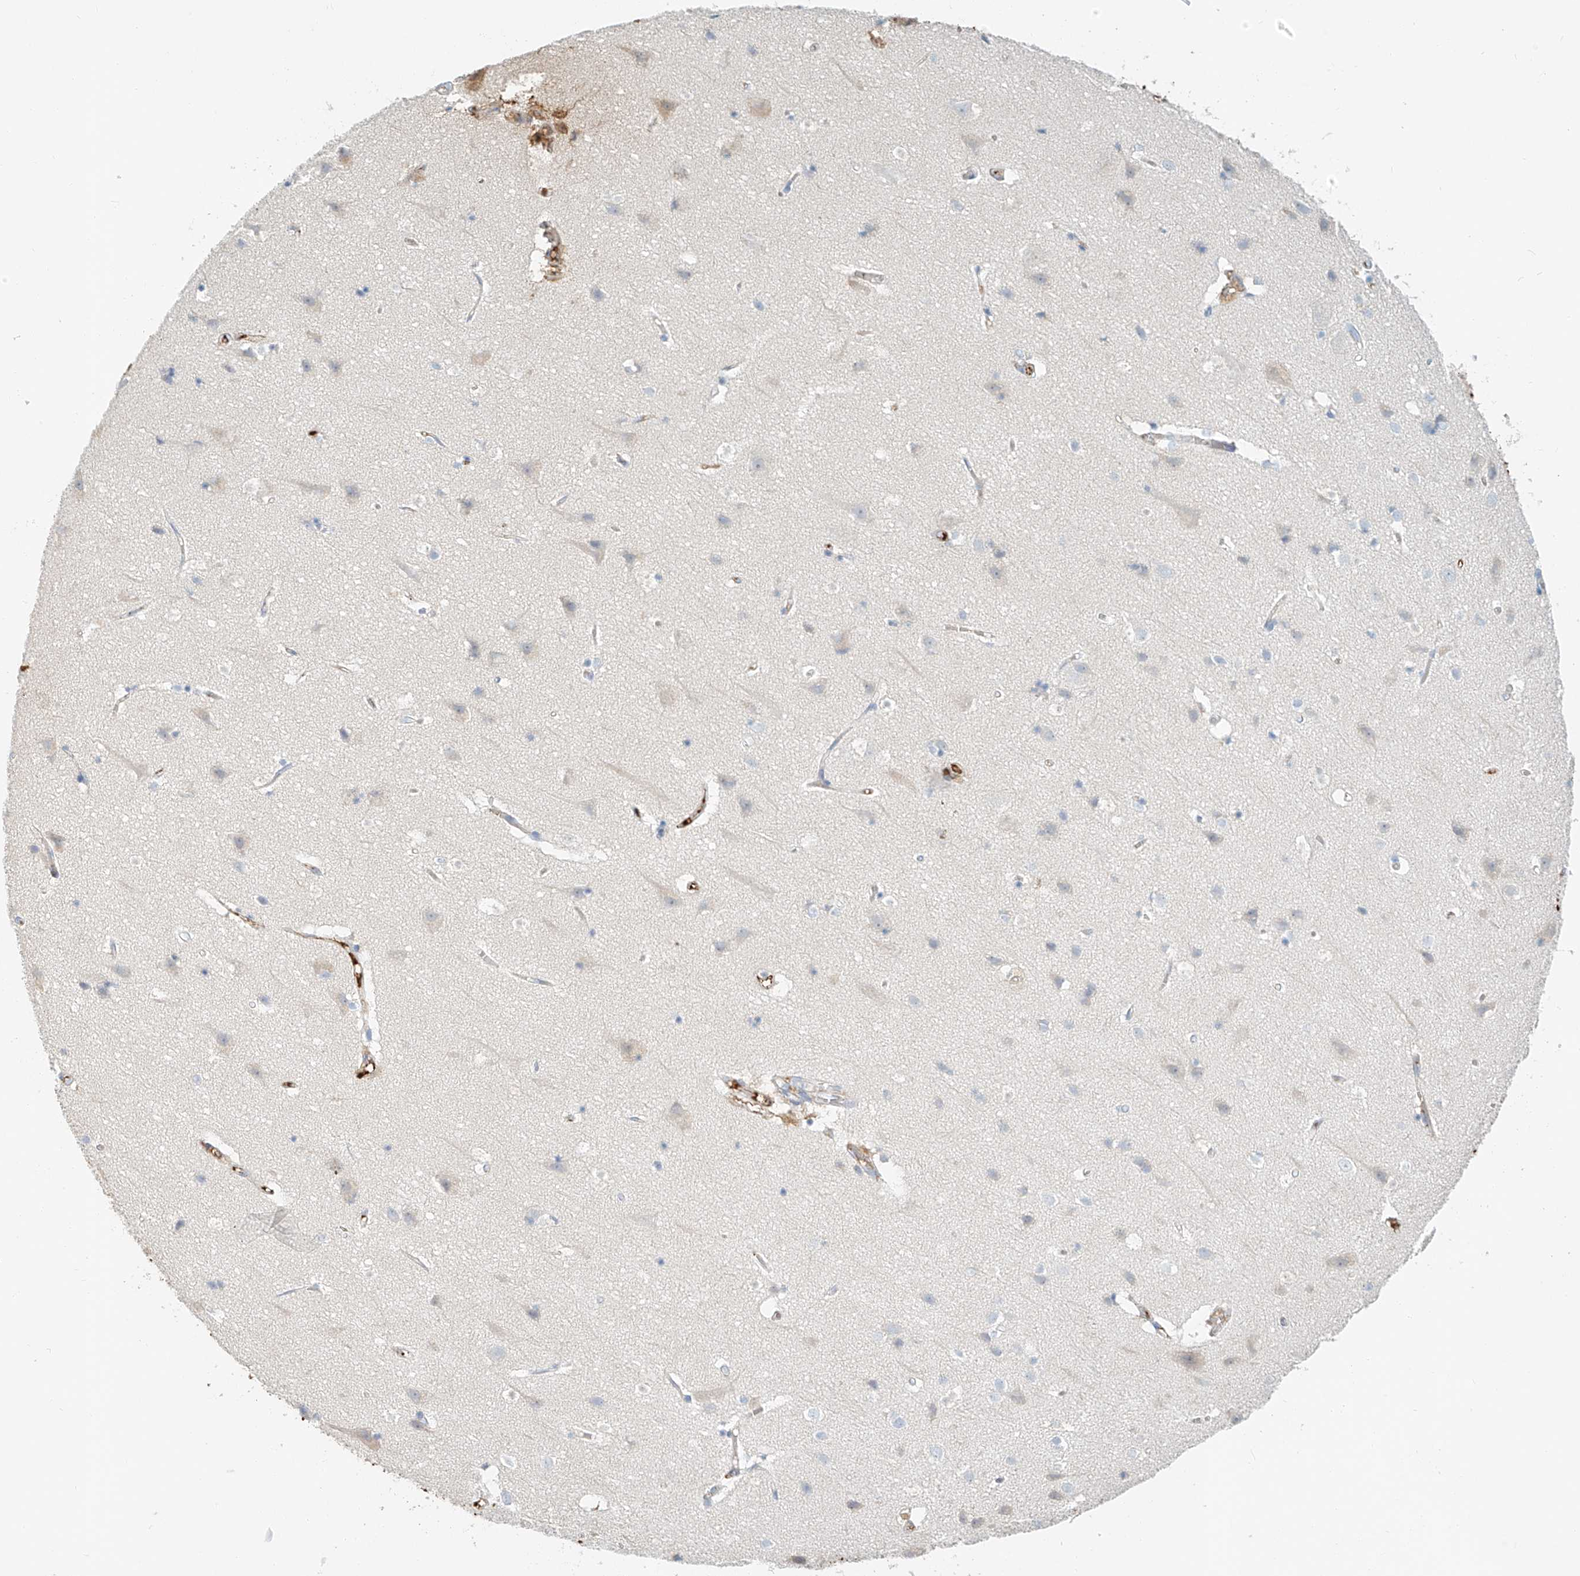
{"staining": {"intensity": "moderate", "quantity": "25%-75%", "location": "cytoplasmic/membranous"}, "tissue": "cerebral cortex", "cell_type": "Endothelial cells", "image_type": "normal", "snomed": [{"axis": "morphology", "description": "Normal tissue, NOS"}, {"axis": "topography", "description": "Cerebral cortex"}], "caption": "Immunohistochemical staining of normal cerebral cortex shows 25%-75% levels of moderate cytoplasmic/membranous protein expression in approximately 25%-75% of endothelial cells. (IHC, brightfield microscopy, high magnification).", "gene": "ZFP30", "patient": {"sex": "male", "age": 54}}